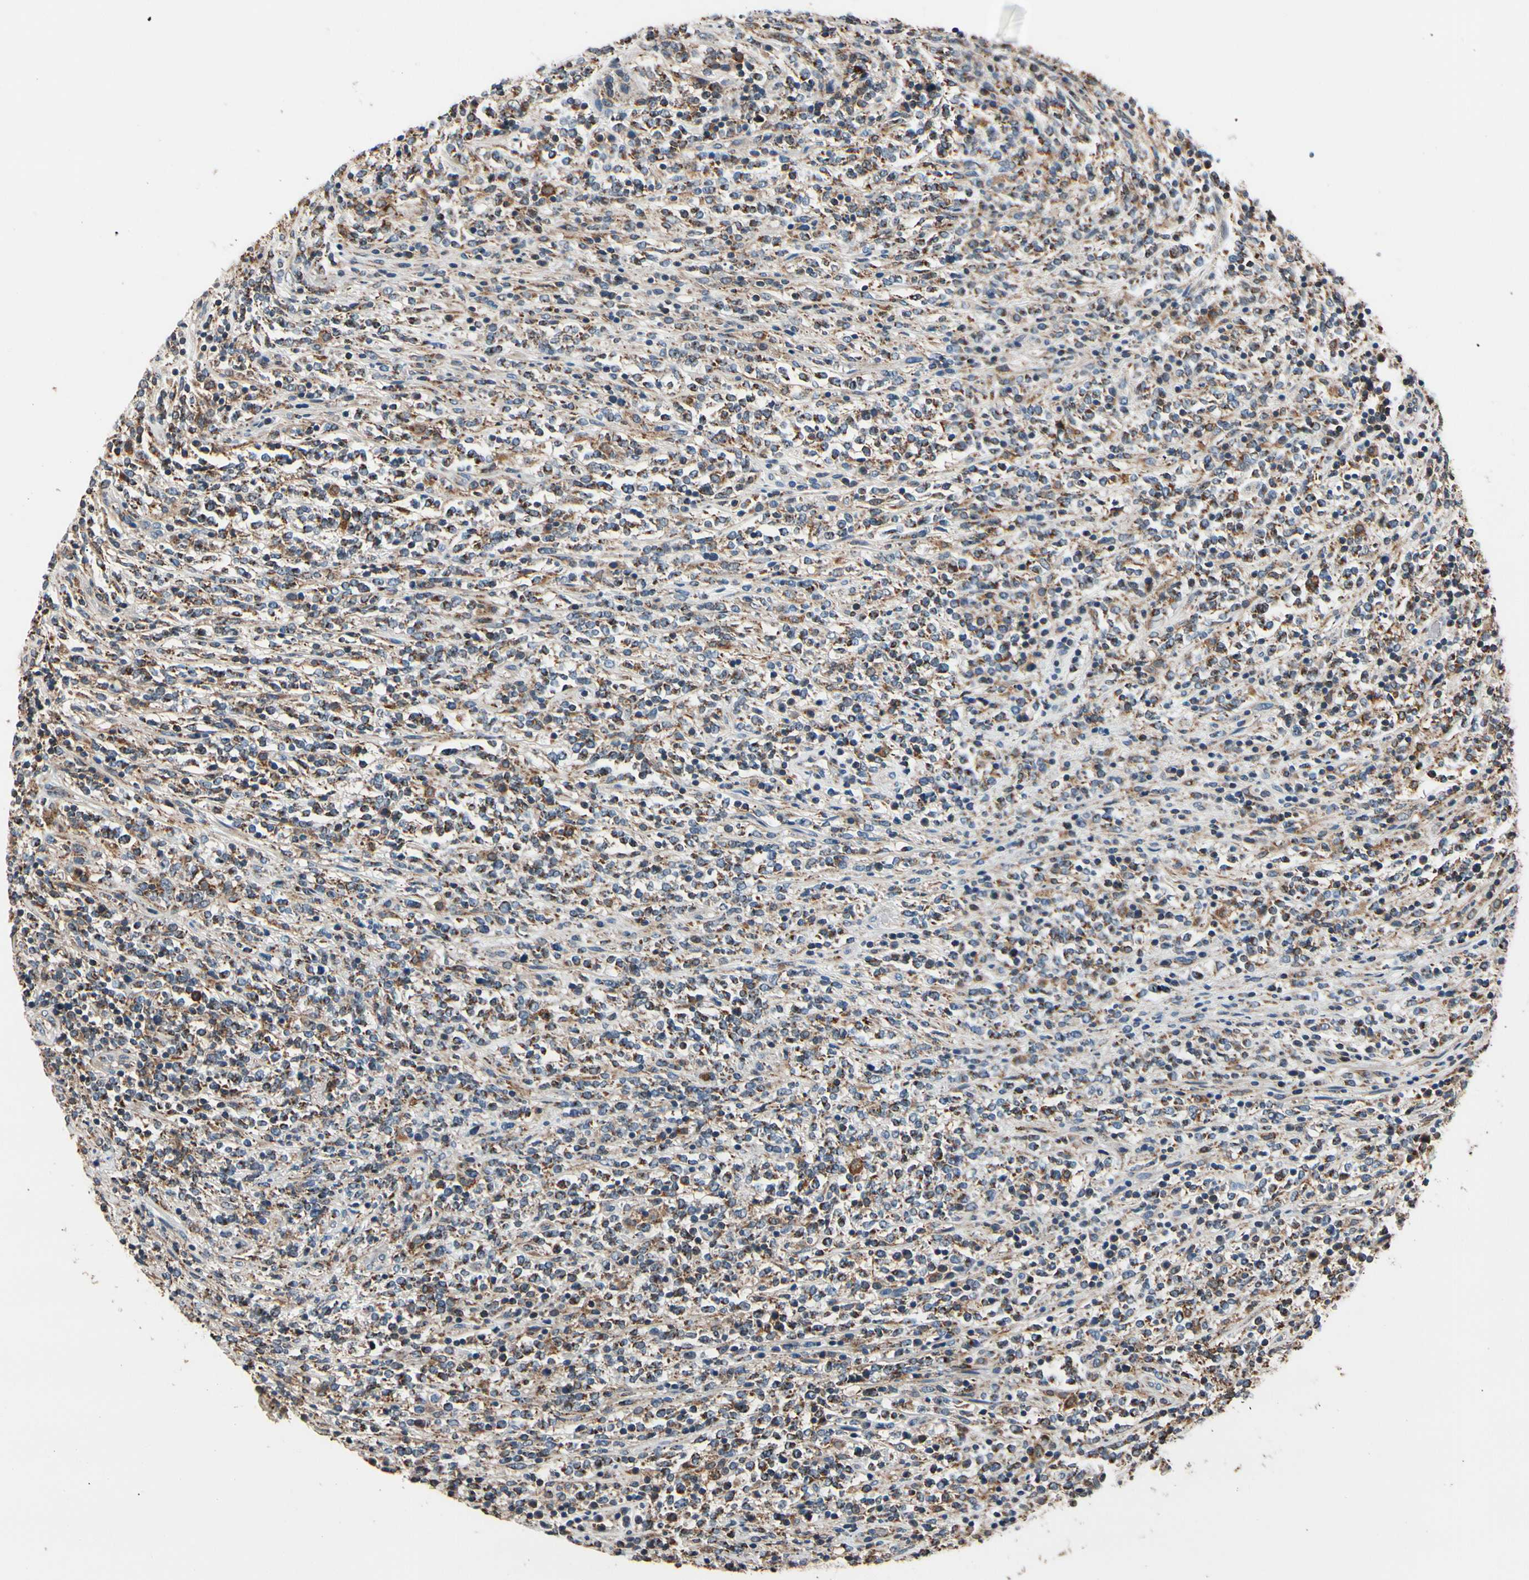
{"staining": {"intensity": "moderate", "quantity": ">75%", "location": "cytoplasmic/membranous"}, "tissue": "lymphoma", "cell_type": "Tumor cells", "image_type": "cancer", "snomed": [{"axis": "morphology", "description": "Malignant lymphoma, non-Hodgkin's type, High grade"}, {"axis": "topography", "description": "Soft tissue"}], "caption": "IHC (DAB (3,3'-diaminobenzidine)) staining of high-grade malignant lymphoma, non-Hodgkin's type exhibits moderate cytoplasmic/membranous protein positivity in approximately >75% of tumor cells.", "gene": "TMEM176A", "patient": {"sex": "male", "age": 18}}